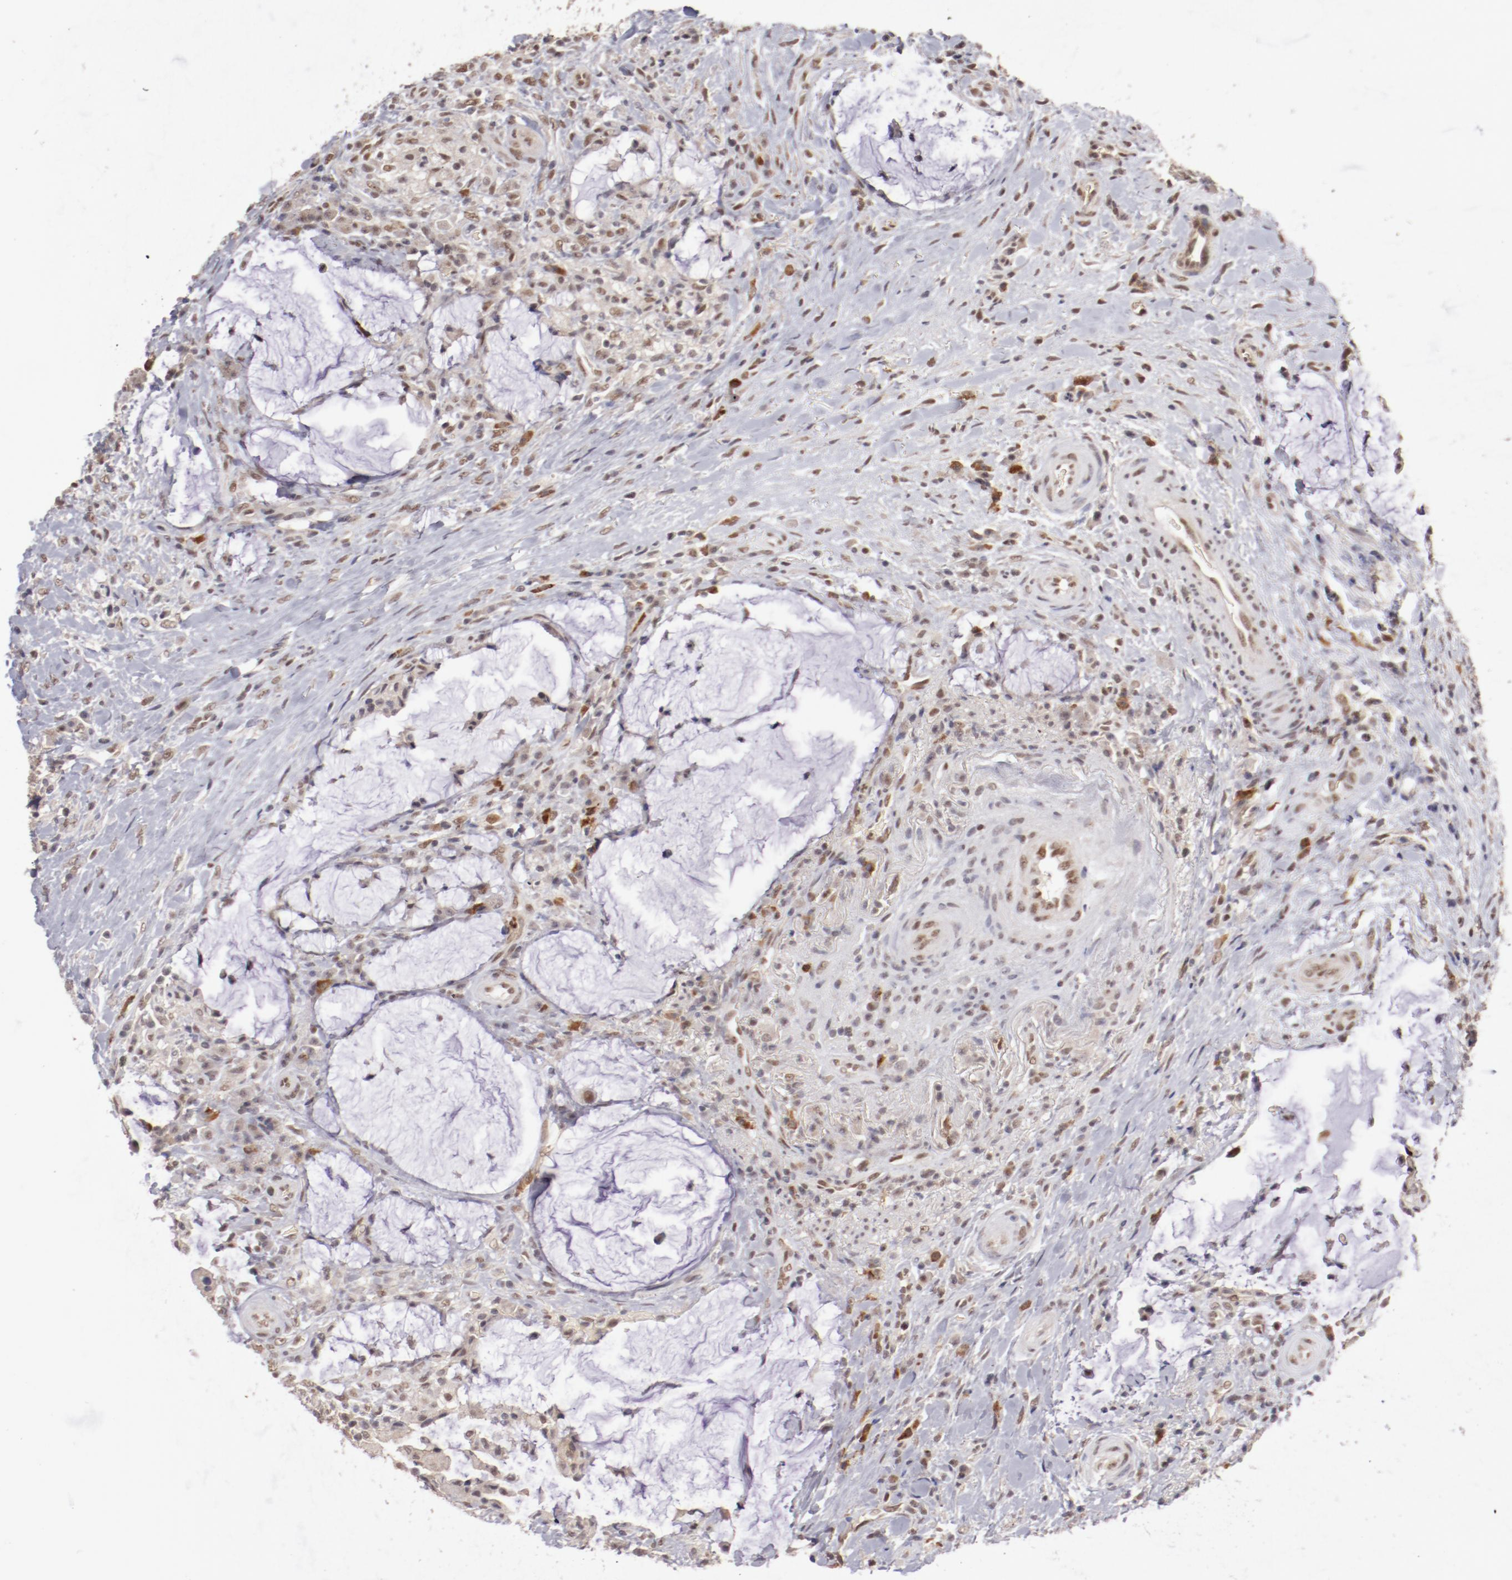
{"staining": {"intensity": "moderate", "quantity": ">75%", "location": "cytoplasmic/membranous,nuclear"}, "tissue": "colorectal cancer", "cell_type": "Tumor cells", "image_type": "cancer", "snomed": [{"axis": "morphology", "description": "Adenocarcinoma, NOS"}, {"axis": "topography", "description": "Rectum"}], "caption": "The histopathology image demonstrates staining of colorectal adenocarcinoma, revealing moderate cytoplasmic/membranous and nuclear protein staining (brown color) within tumor cells.", "gene": "NFE2", "patient": {"sex": "female", "age": 71}}